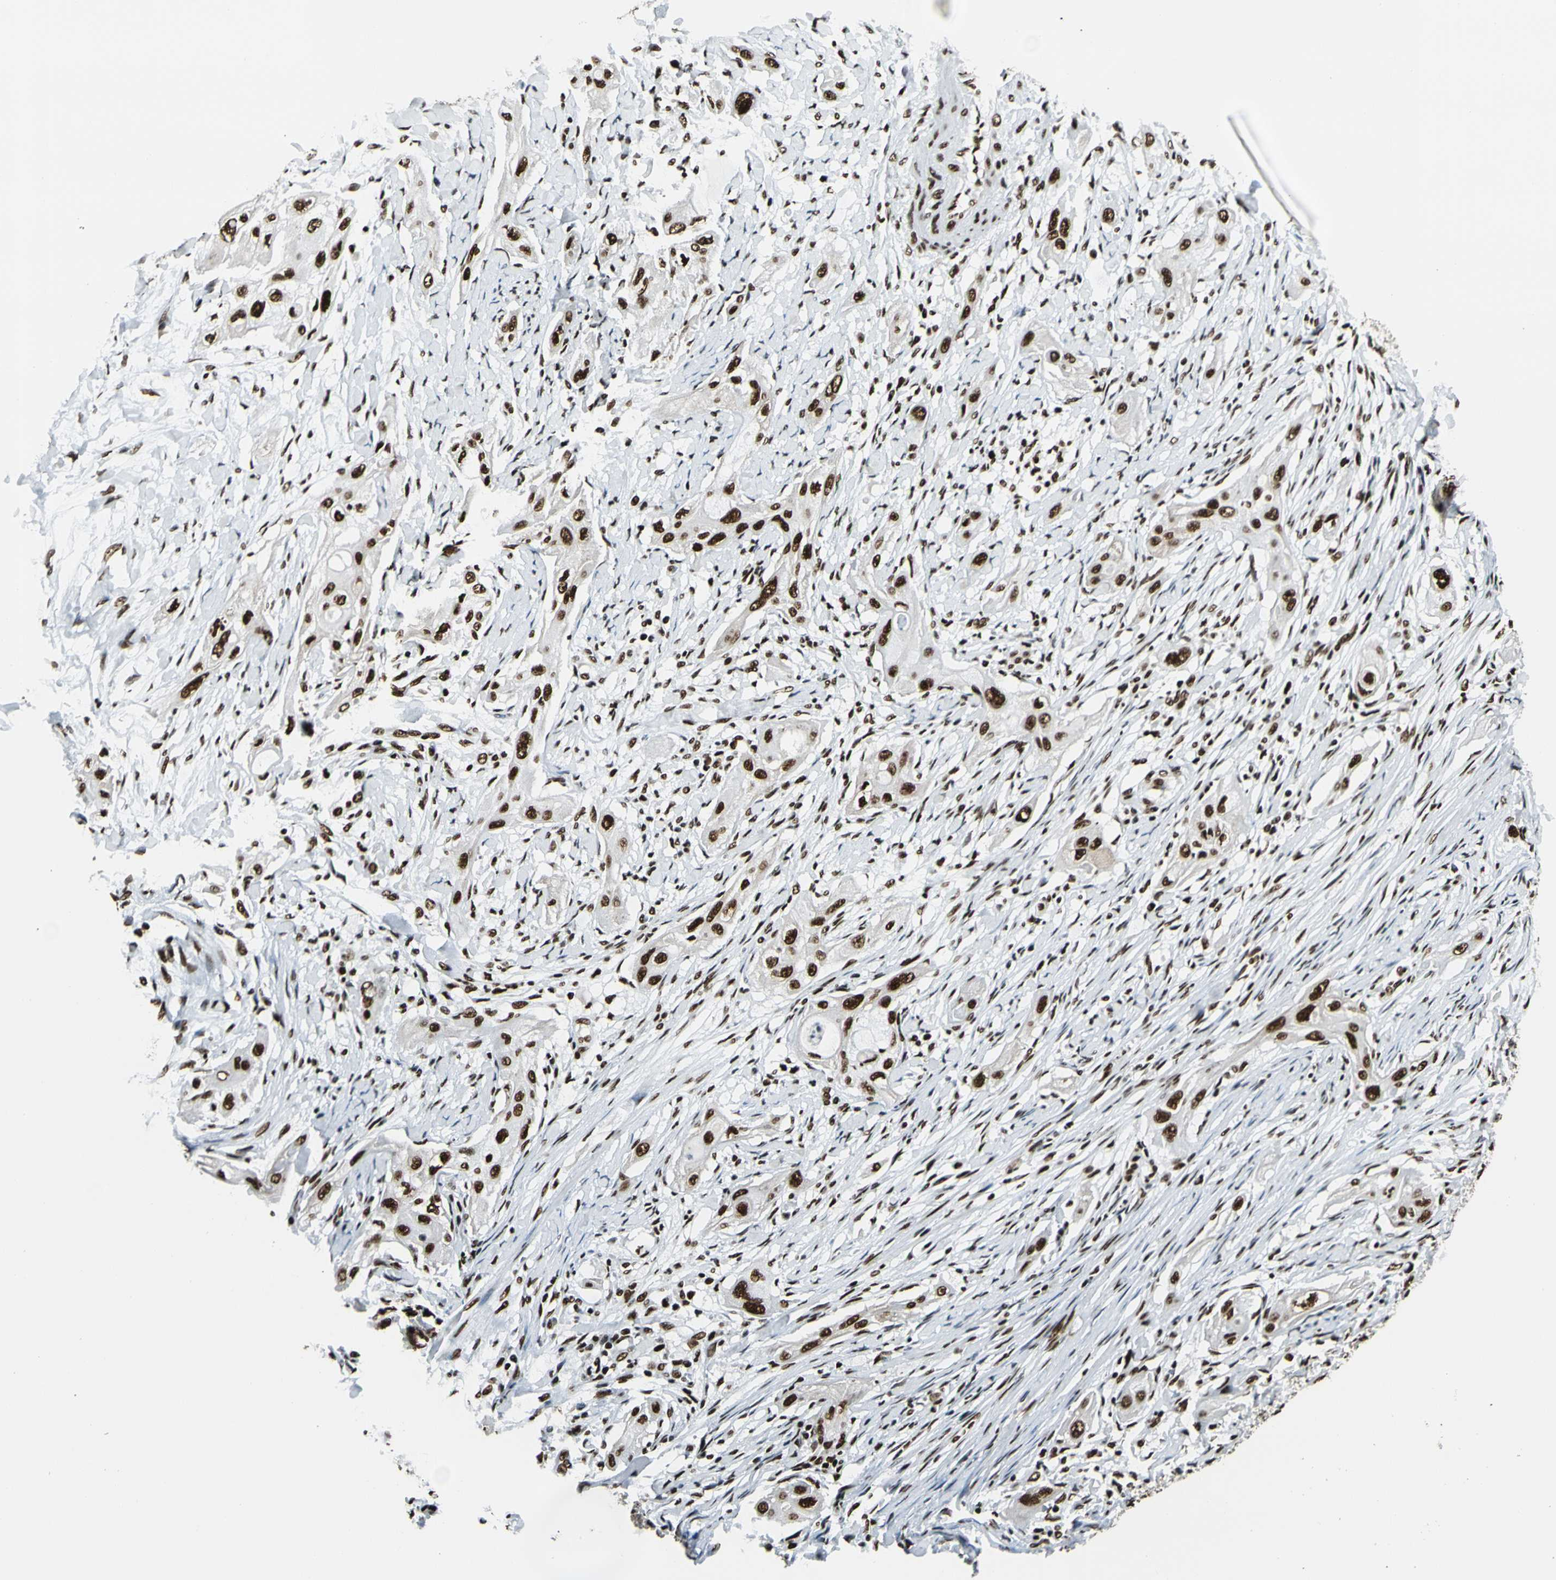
{"staining": {"intensity": "strong", "quantity": ">75%", "location": "nuclear"}, "tissue": "lung cancer", "cell_type": "Tumor cells", "image_type": "cancer", "snomed": [{"axis": "morphology", "description": "Squamous cell carcinoma, NOS"}, {"axis": "topography", "description": "Lung"}], "caption": "Lung cancer stained with DAB (3,3'-diaminobenzidine) immunohistochemistry exhibits high levels of strong nuclear positivity in about >75% of tumor cells.", "gene": "CCAR1", "patient": {"sex": "female", "age": 47}}